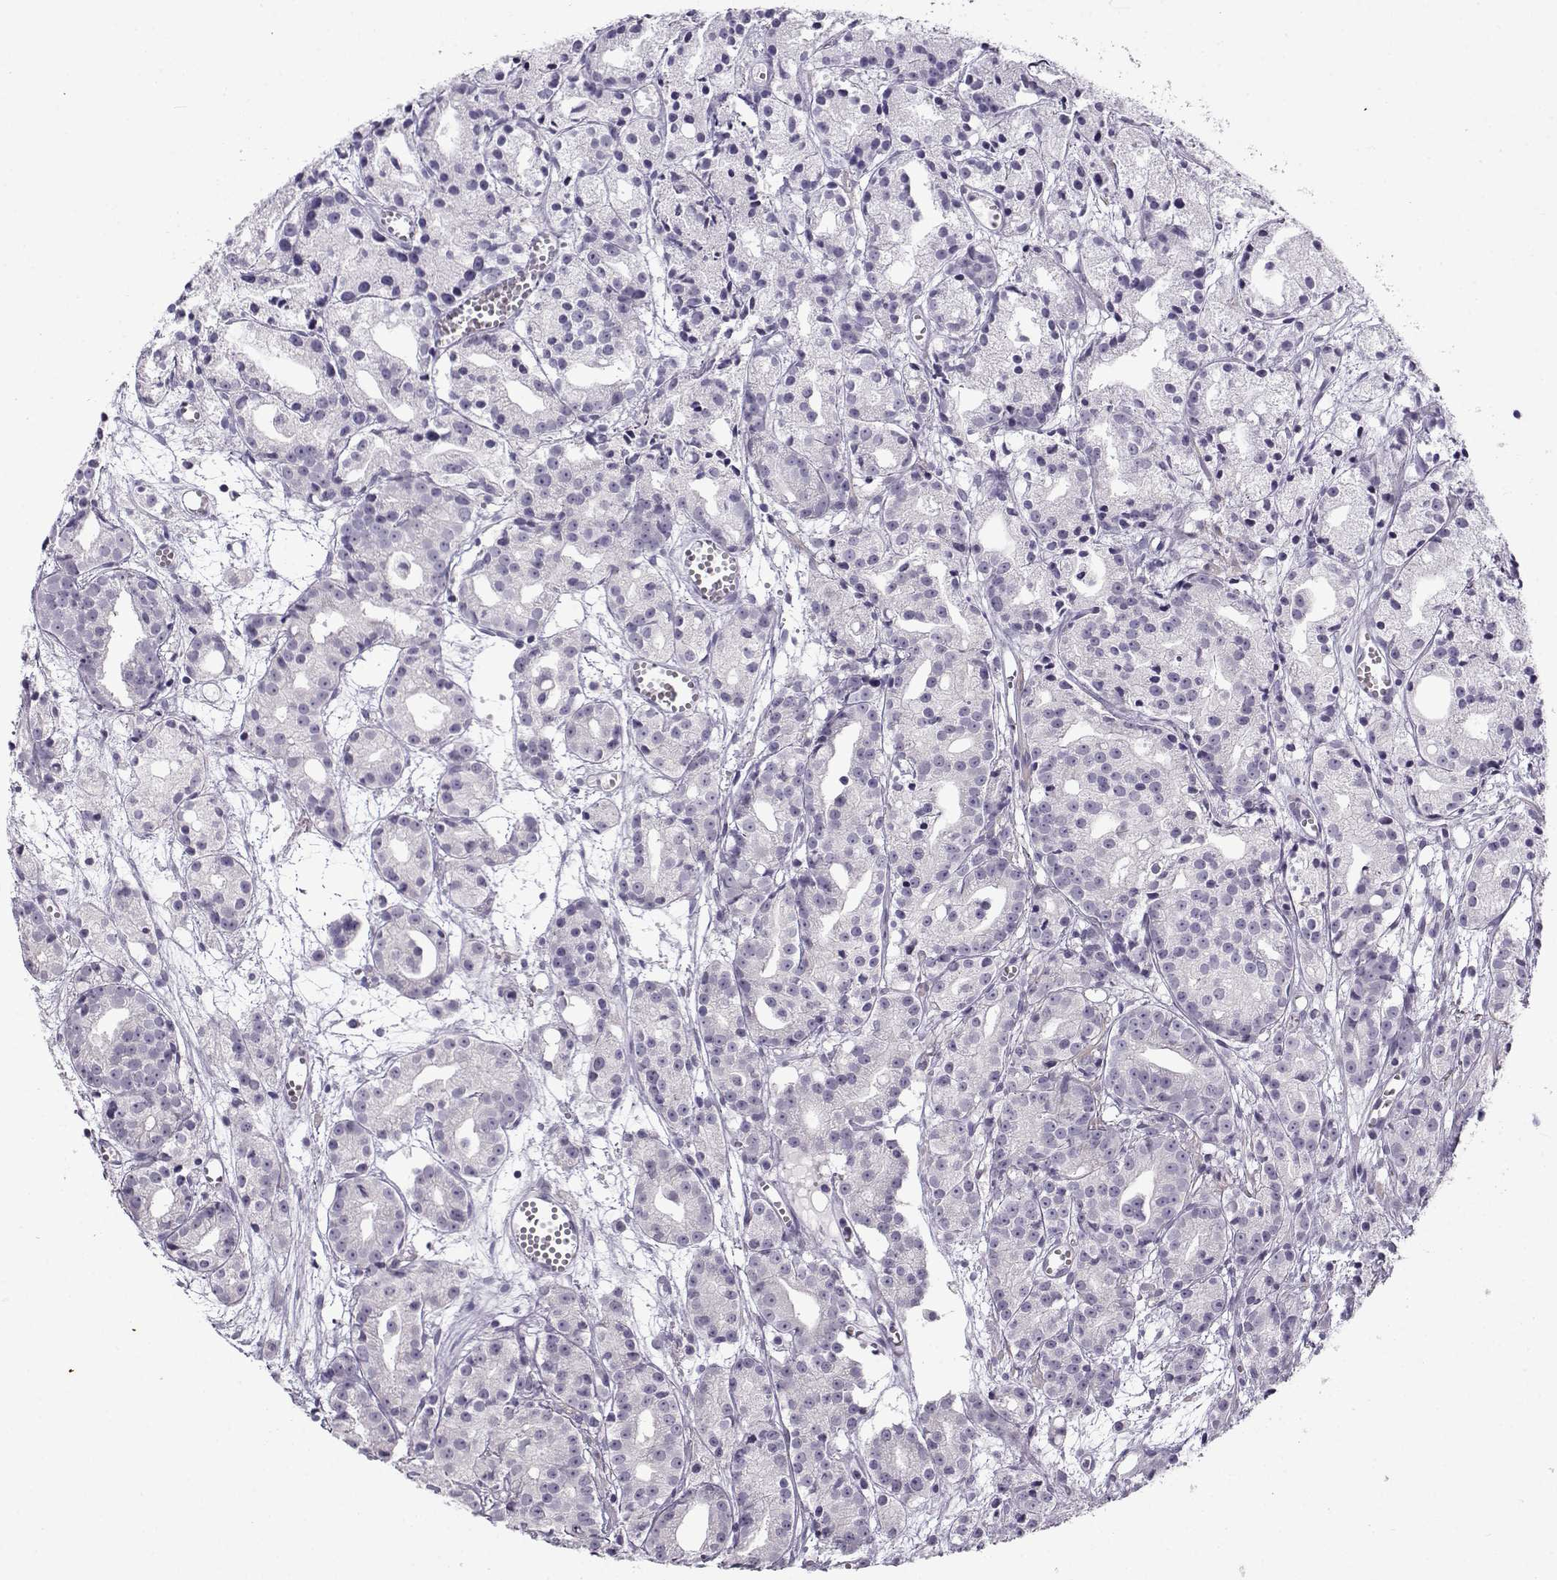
{"staining": {"intensity": "negative", "quantity": "none", "location": "none"}, "tissue": "prostate cancer", "cell_type": "Tumor cells", "image_type": "cancer", "snomed": [{"axis": "morphology", "description": "Adenocarcinoma, Medium grade"}, {"axis": "topography", "description": "Prostate"}], "caption": "Histopathology image shows no significant protein expression in tumor cells of medium-grade adenocarcinoma (prostate).", "gene": "TEX55", "patient": {"sex": "male", "age": 74}}